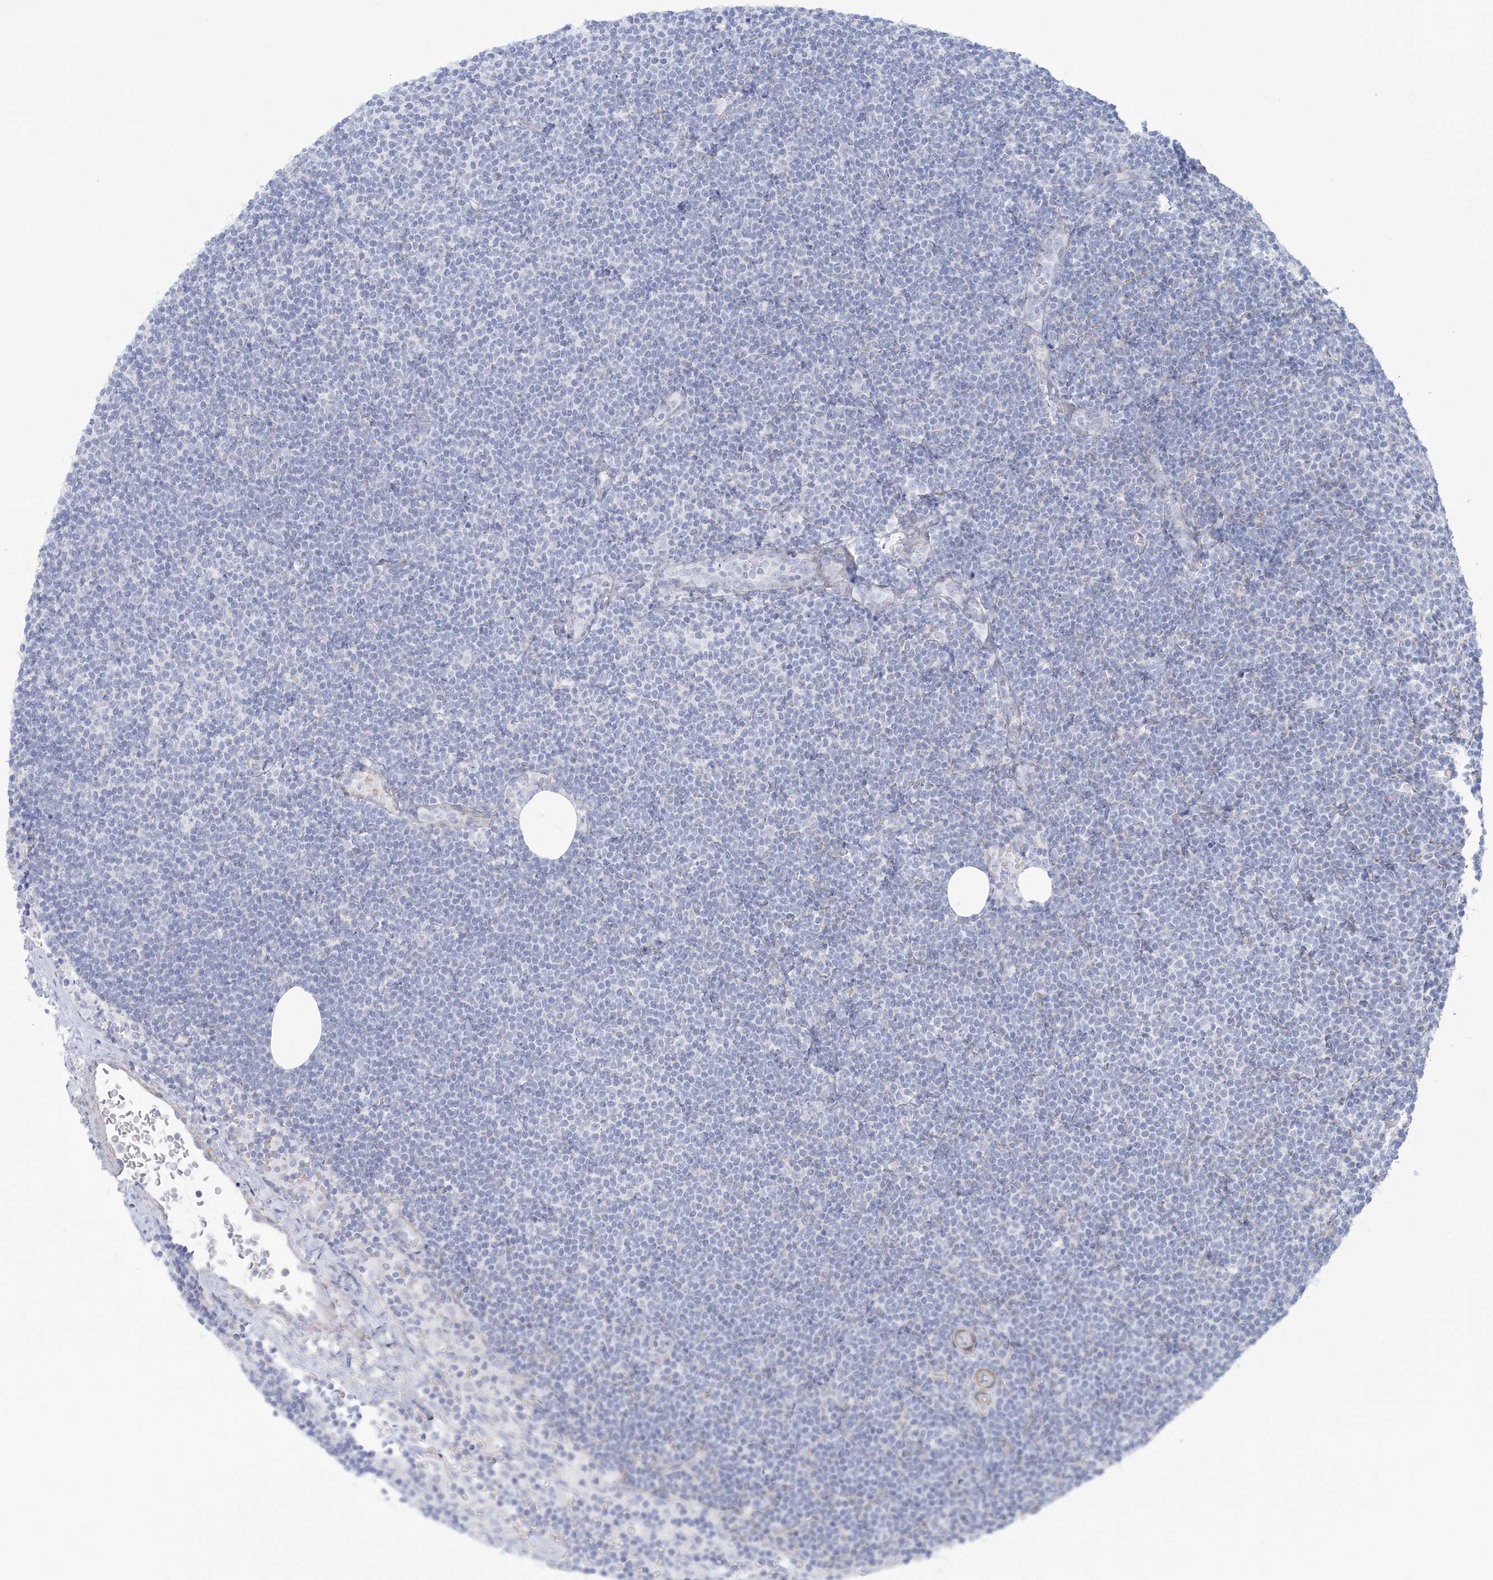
{"staining": {"intensity": "negative", "quantity": "none", "location": "none"}, "tissue": "lymphoma", "cell_type": "Tumor cells", "image_type": "cancer", "snomed": [{"axis": "morphology", "description": "Malignant lymphoma, non-Hodgkin's type, Low grade"}, {"axis": "topography", "description": "Lymph node"}], "caption": "Immunohistochemistry image of neoplastic tissue: human lymphoma stained with DAB (3,3'-diaminobenzidine) exhibits no significant protein expression in tumor cells.", "gene": "AGXT", "patient": {"sex": "female", "age": 53}}